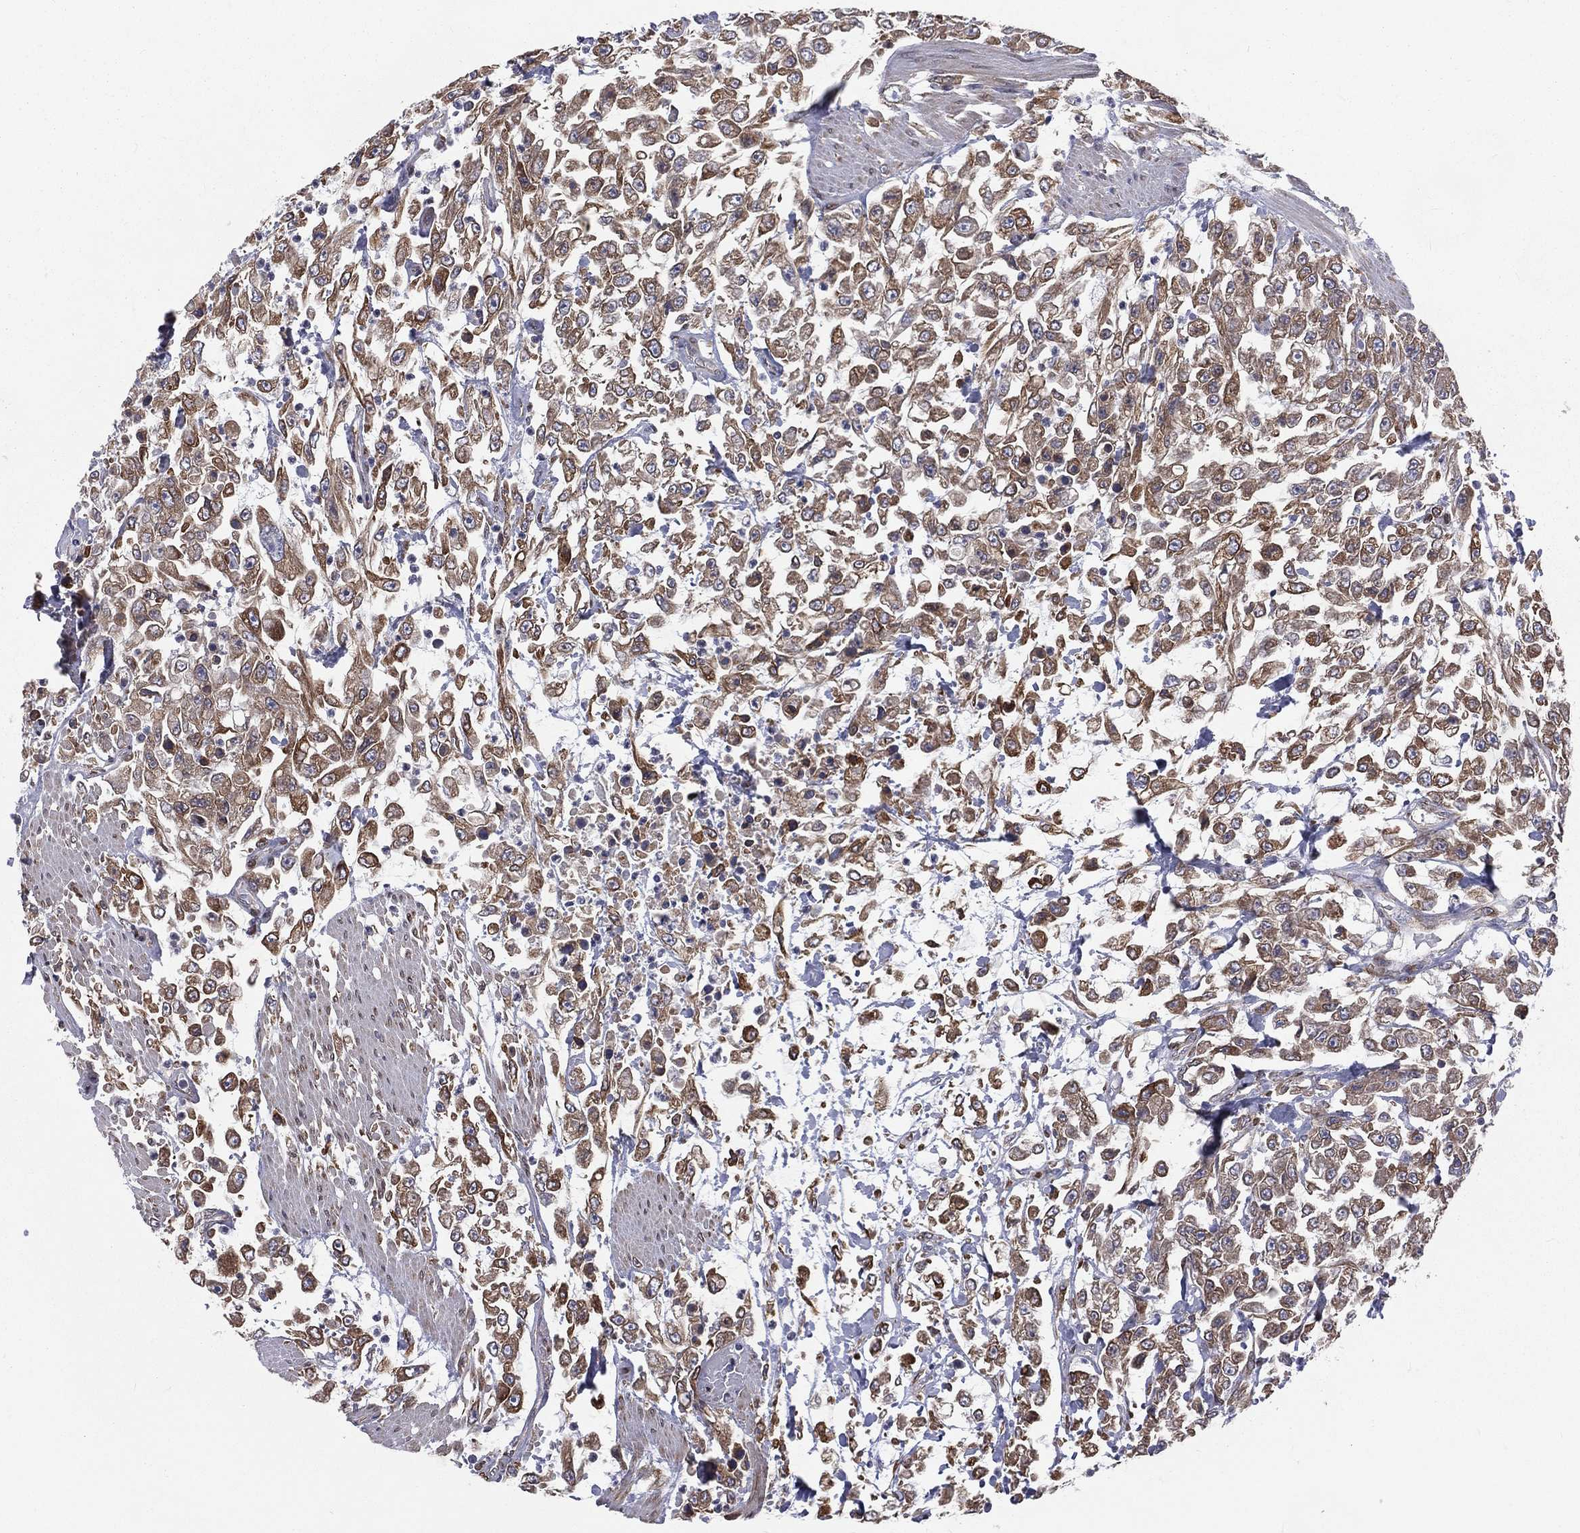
{"staining": {"intensity": "moderate", "quantity": ">75%", "location": "cytoplasmic/membranous"}, "tissue": "urothelial cancer", "cell_type": "Tumor cells", "image_type": "cancer", "snomed": [{"axis": "morphology", "description": "Urothelial carcinoma, High grade"}, {"axis": "topography", "description": "Urinary bladder"}], "caption": "The image shows staining of urothelial carcinoma (high-grade), revealing moderate cytoplasmic/membranous protein staining (brown color) within tumor cells. (Stains: DAB in brown, nuclei in blue, Microscopy: brightfield microscopy at high magnification).", "gene": "PGRMC1", "patient": {"sex": "male", "age": 46}}